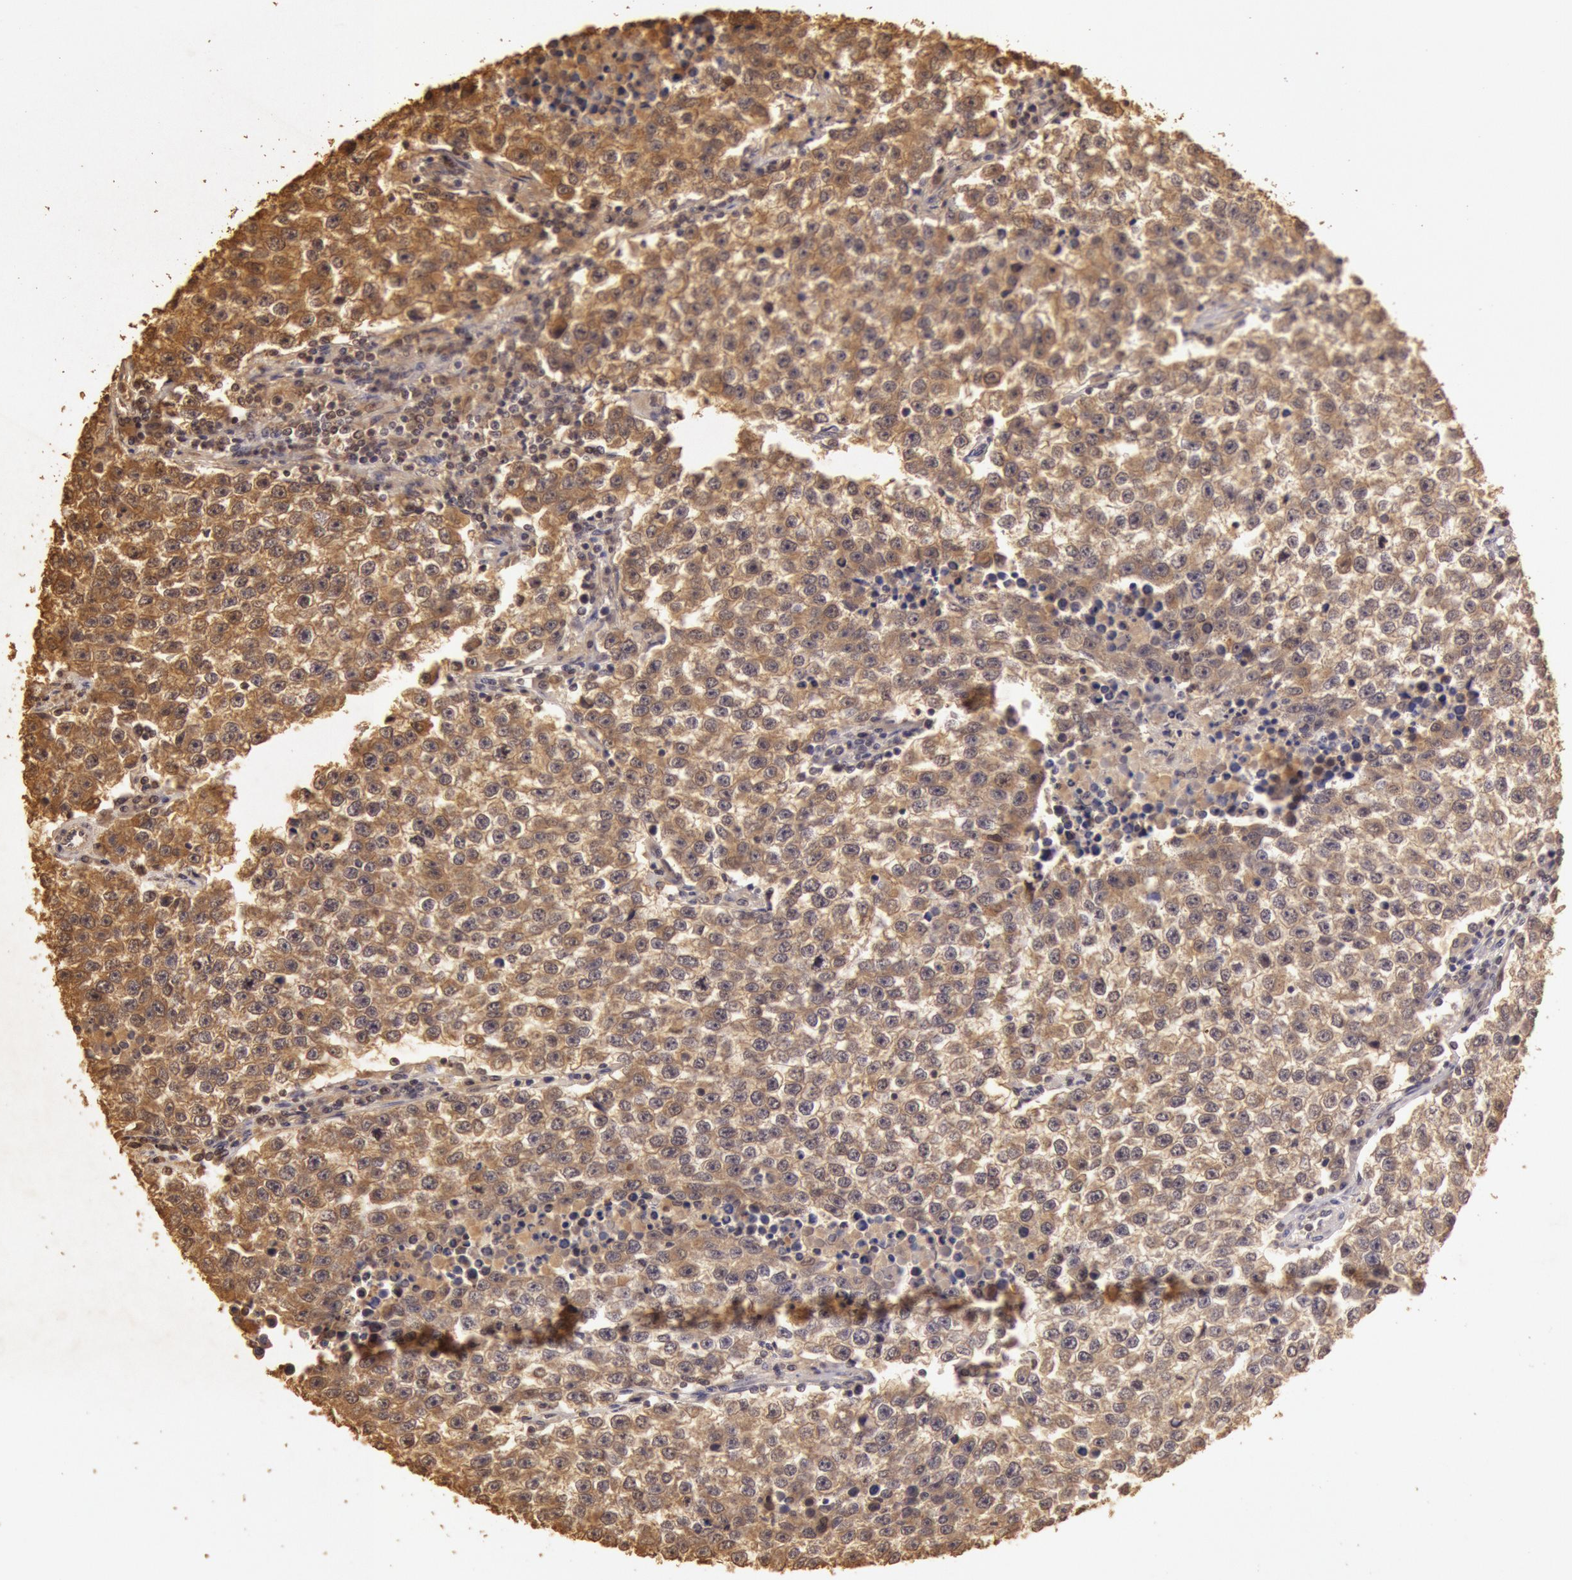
{"staining": {"intensity": "moderate", "quantity": ">75%", "location": "cytoplasmic/membranous"}, "tissue": "testis cancer", "cell_type": "Tumor cells", "image_type": "cancer", "snomed": [{"axis": "morphology", "description": "Seminoma, NOS"}, {"axis": "topography", "description": "Testis"}], "caption": "Immunohistochemistry (IHC) micrograph of neoplastic tissue: human testis cancer (seminoma) stained using immunohistochemistry exhibits medium levels of moderate protein expression localized specifically in the cytoplasmic/membranous of tumor cells, appearing as a cytoplasmic/membranous brown color.", "gene": "SOD1", "patient": {"sex": "male", "age": 36}}